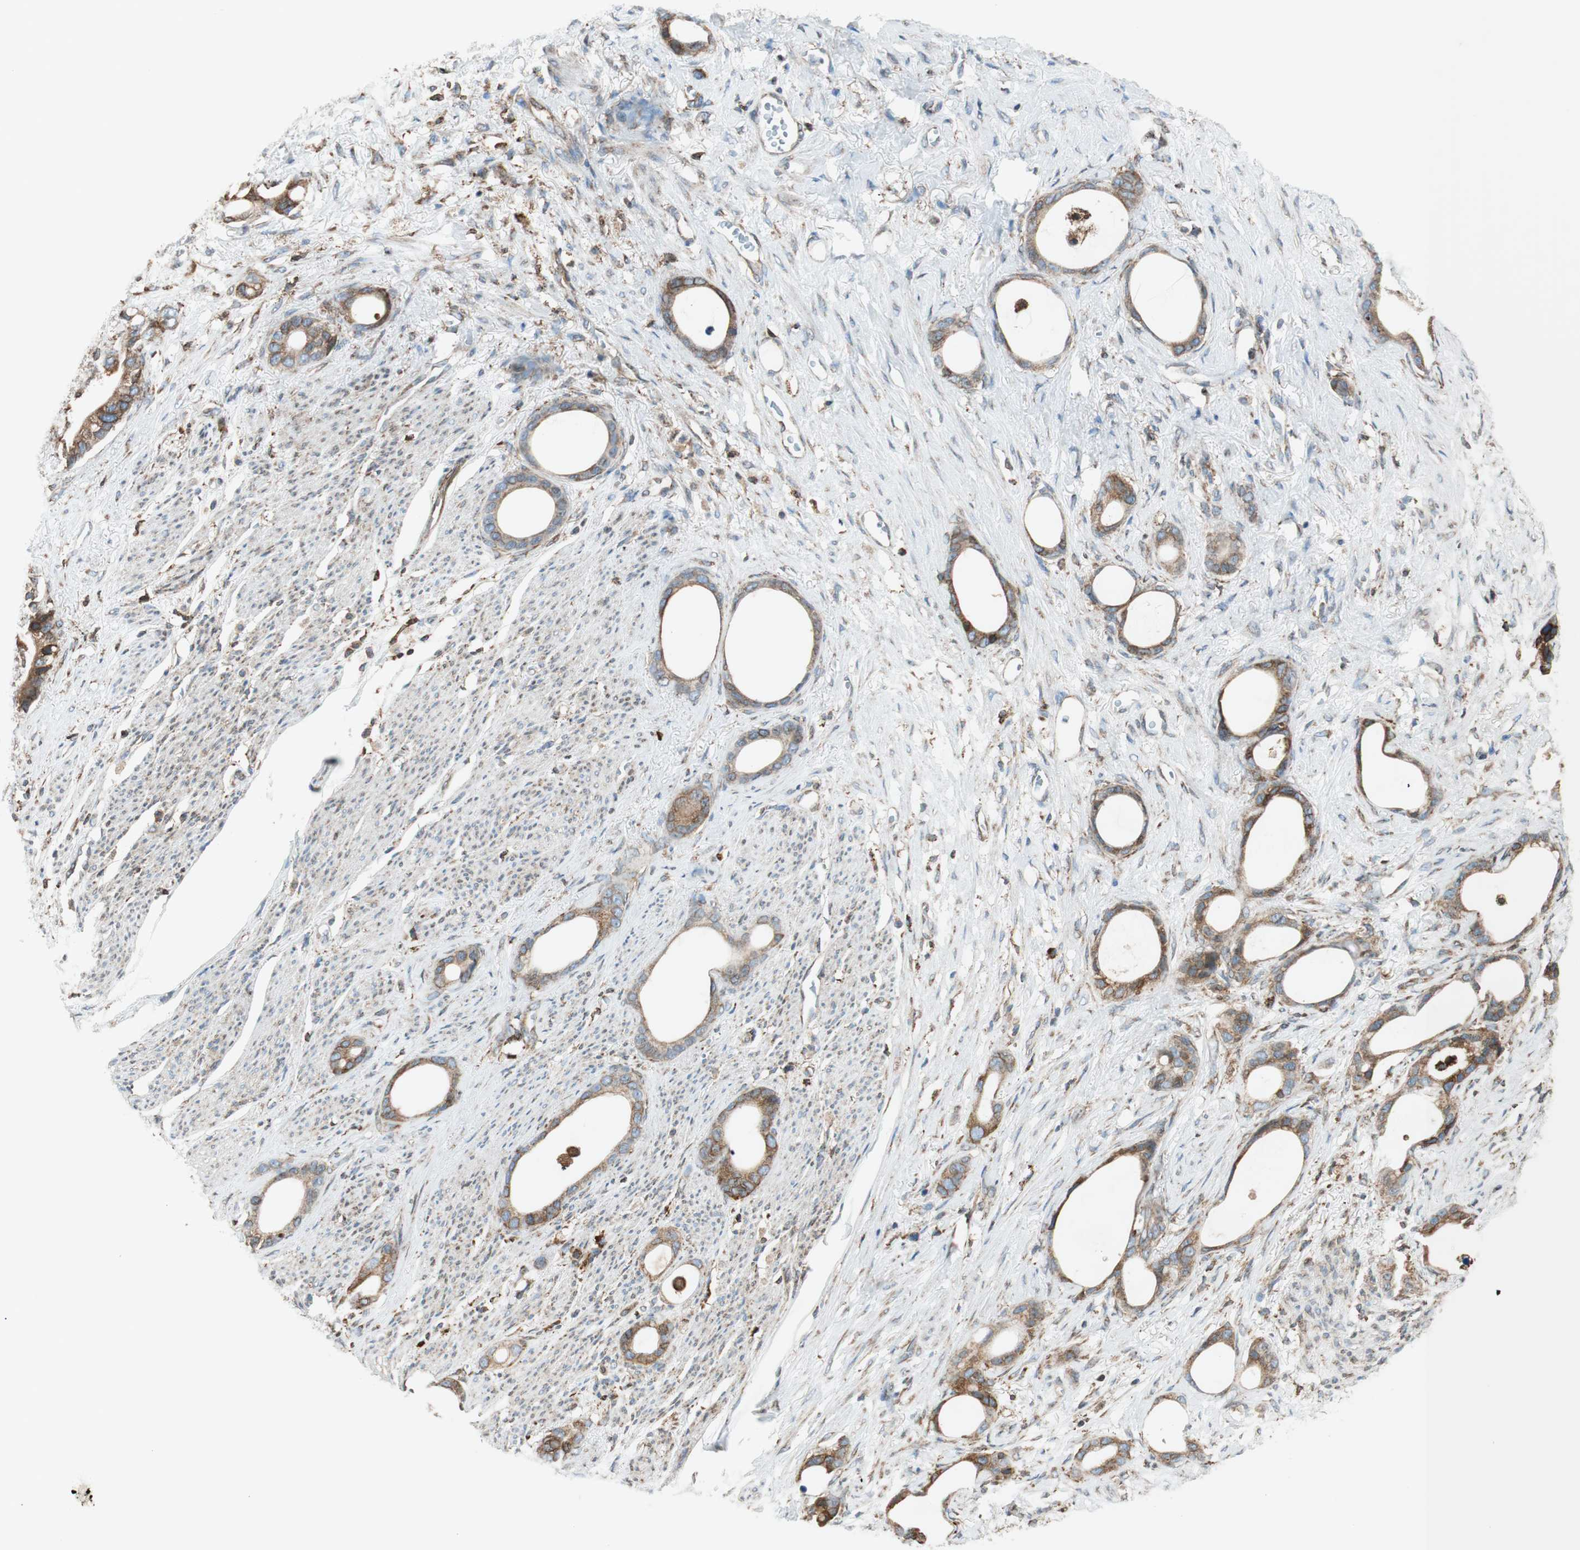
{"staining": {"intensity": "moderate", "quantity": ">75%", "location": "cytoplasmic/membranous"}, "tissue": "stomach cancer", "cell_type": "Tumor cells", "image_type": "cancer", "snomed": [{"axis": "morphology", "description": "Adenocarcinoma, NOS"}, {"axis": "topography", "description": "Stomach"}], "caption": "IHC (DAB) staining of stomach adenocarcinoma demonstrates moderate cytoplasmic/membranous protein expression in about >75% of tumor cells.", "gene": "PRKCSH", "patient": {"sex": "female", "age": 75}}